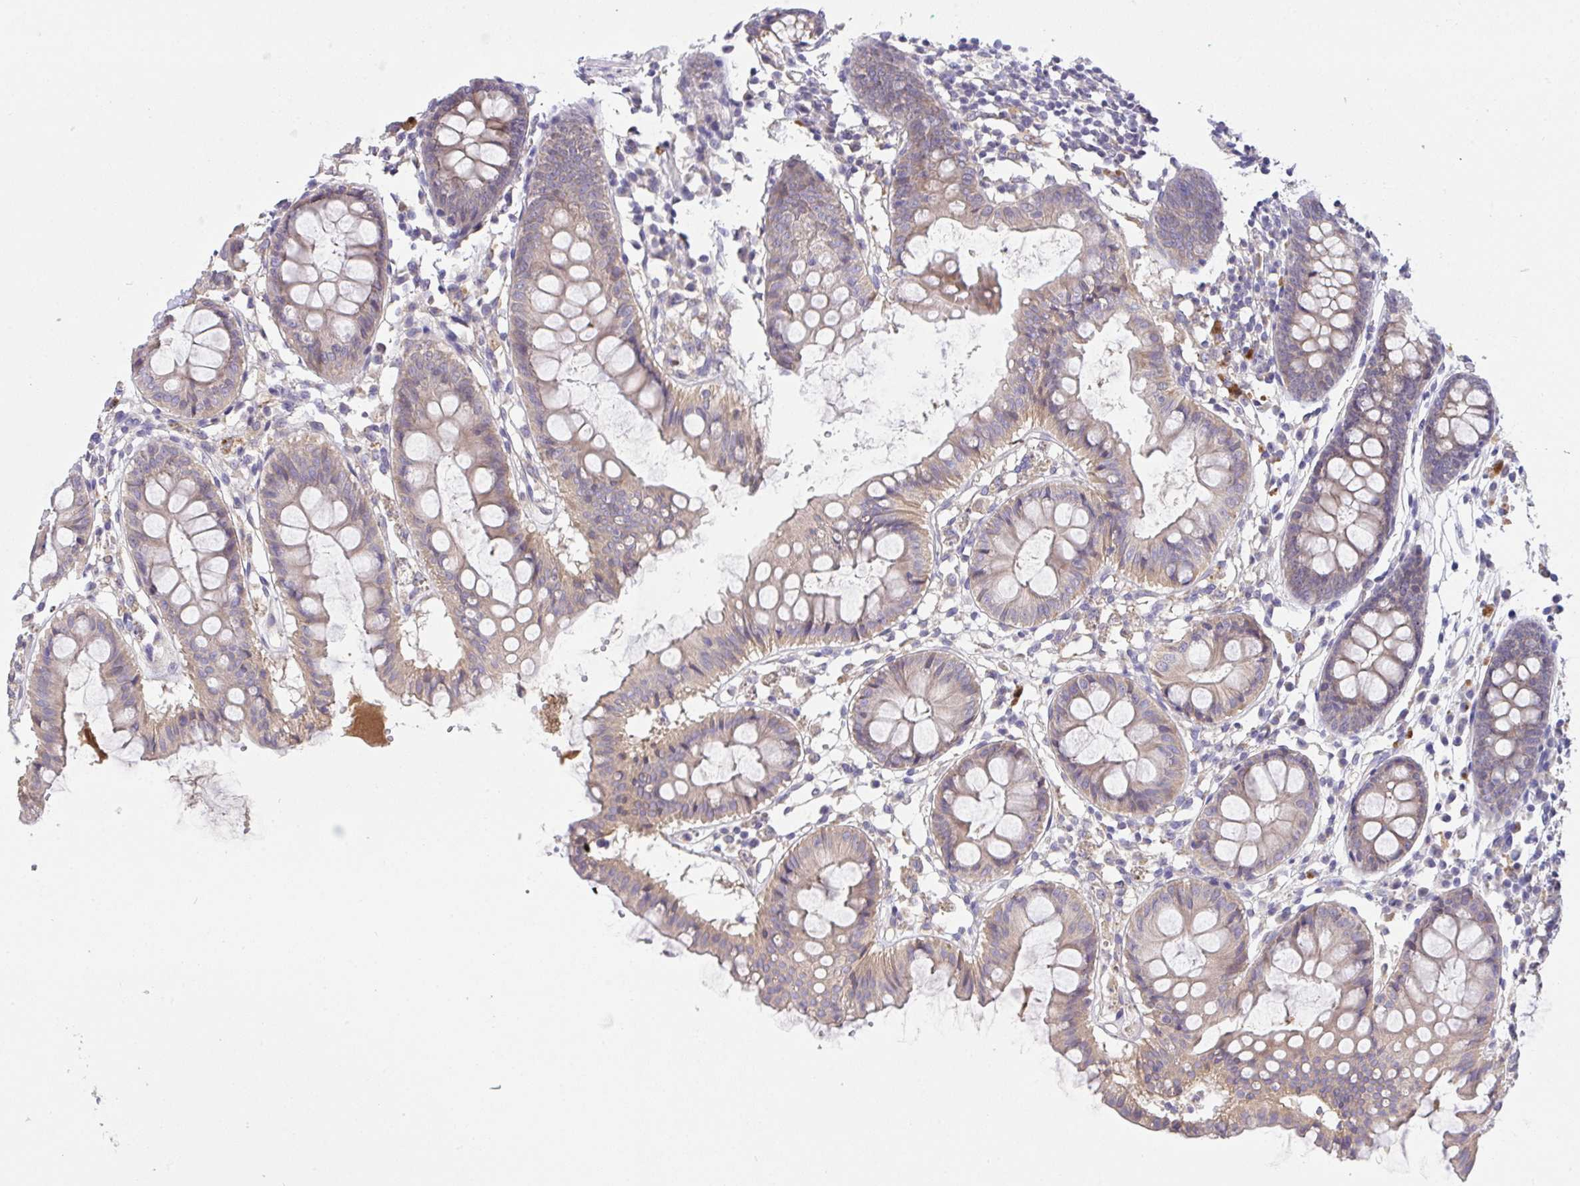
{"staining": {"intensity": "weak", "quantity": ">75%", "location": "cytoplasmic/membranous"}, "tissue": "colon", "cell_type": "Endothelial cells", "image_type": "normal", "snomed": [{"axis": "morphology", "description": "Normal tissue, NOS"}, {"axis": "topography", "description": "Colon"}], "caption": "The micrograph reveals staining of normal colon, revealing weak cytoplasmic/membranous protein positivity (brown color) within endothelial cells.", "gene": "ZNF581", "patient": {"sex": "female", "age": 84}}